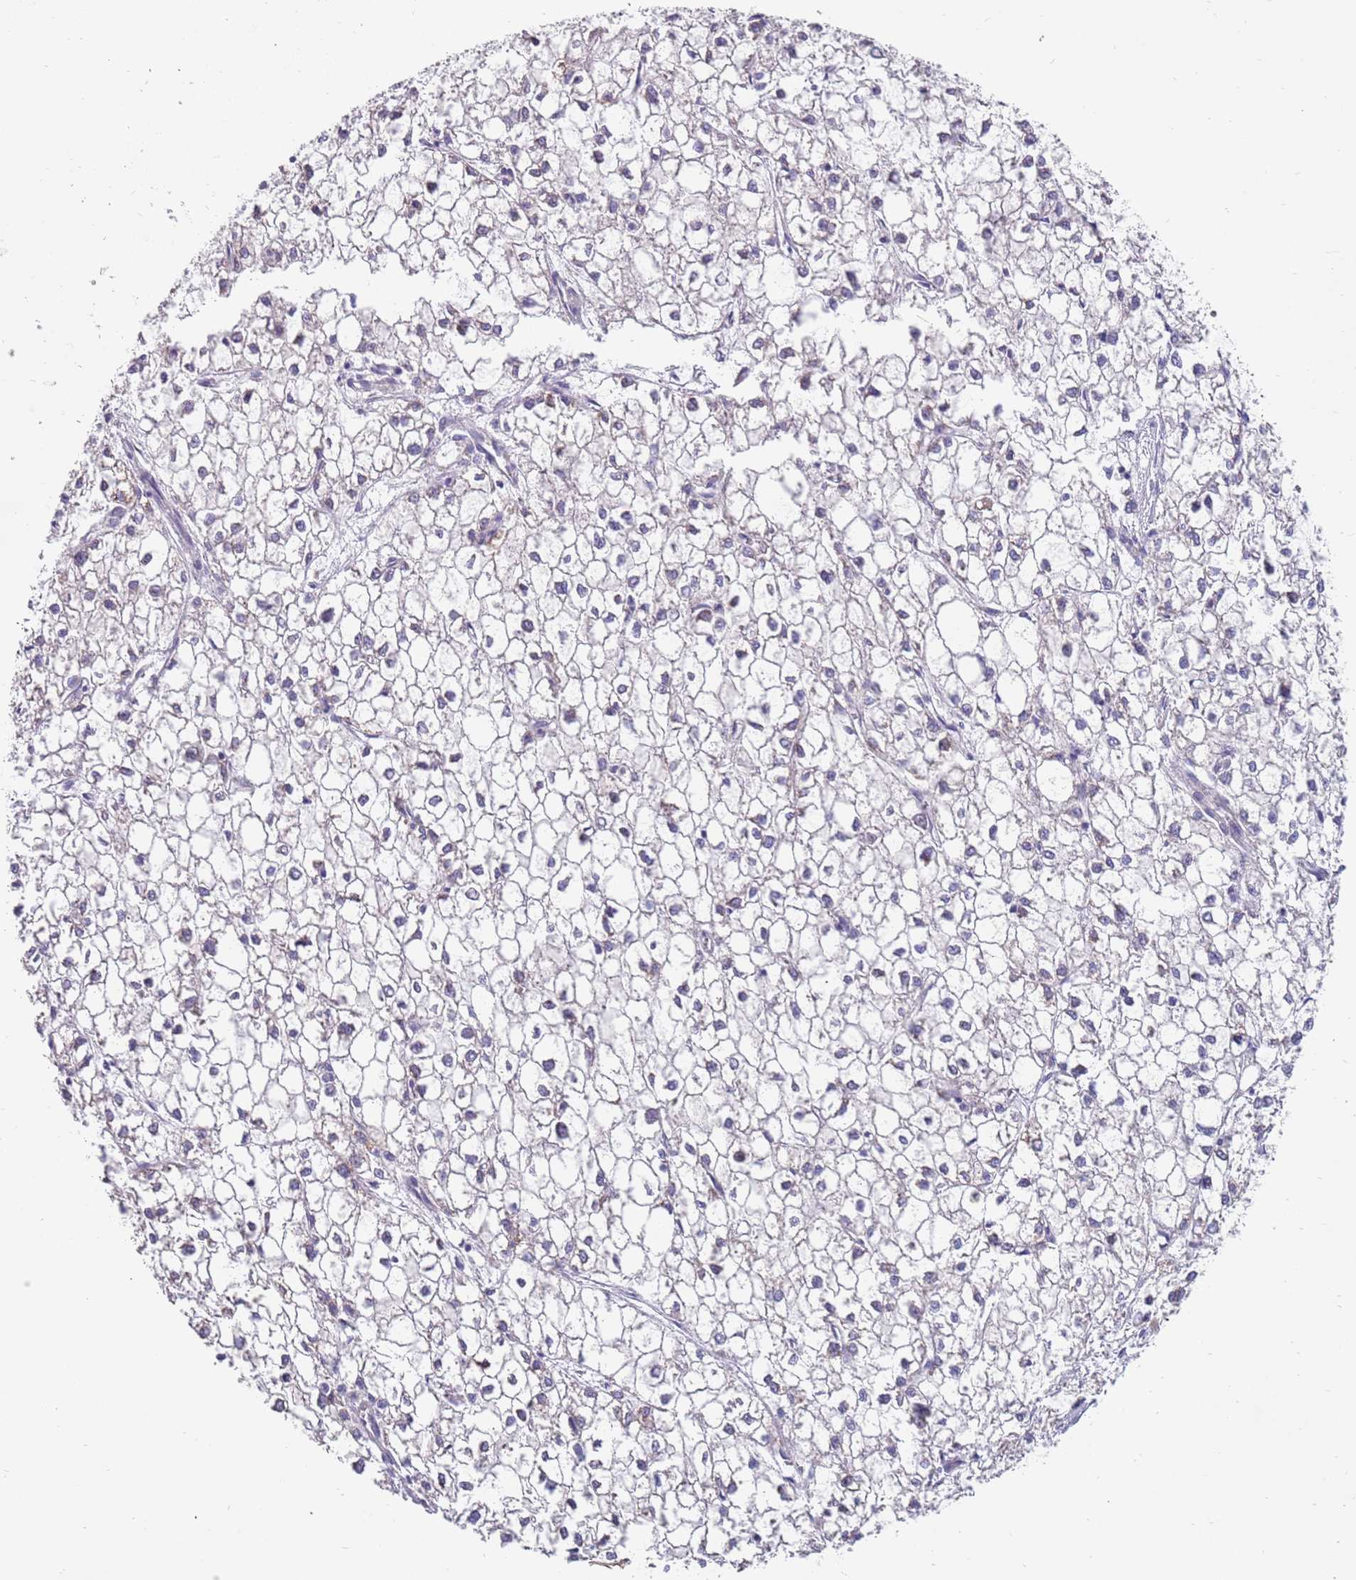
{"staining": {"intensity": "negative", "quantity": "none", "location": "none"}, "tissue": "liver cancer", "cell_type": "Tumor cells", "image_type": "cancer", "snomed": [{"axis": "morphology", "description": "Carcinoma, Hepatocellular, NOS"}, {"axis": "topography", "description": "Liver"}], "caption": "Protein analysis of liver hepatocellular carcinoma demonstrates no significant positivity in tumor cells.", "gene": "ZNF746", "patient": {"sex": "female", "age": 43}}